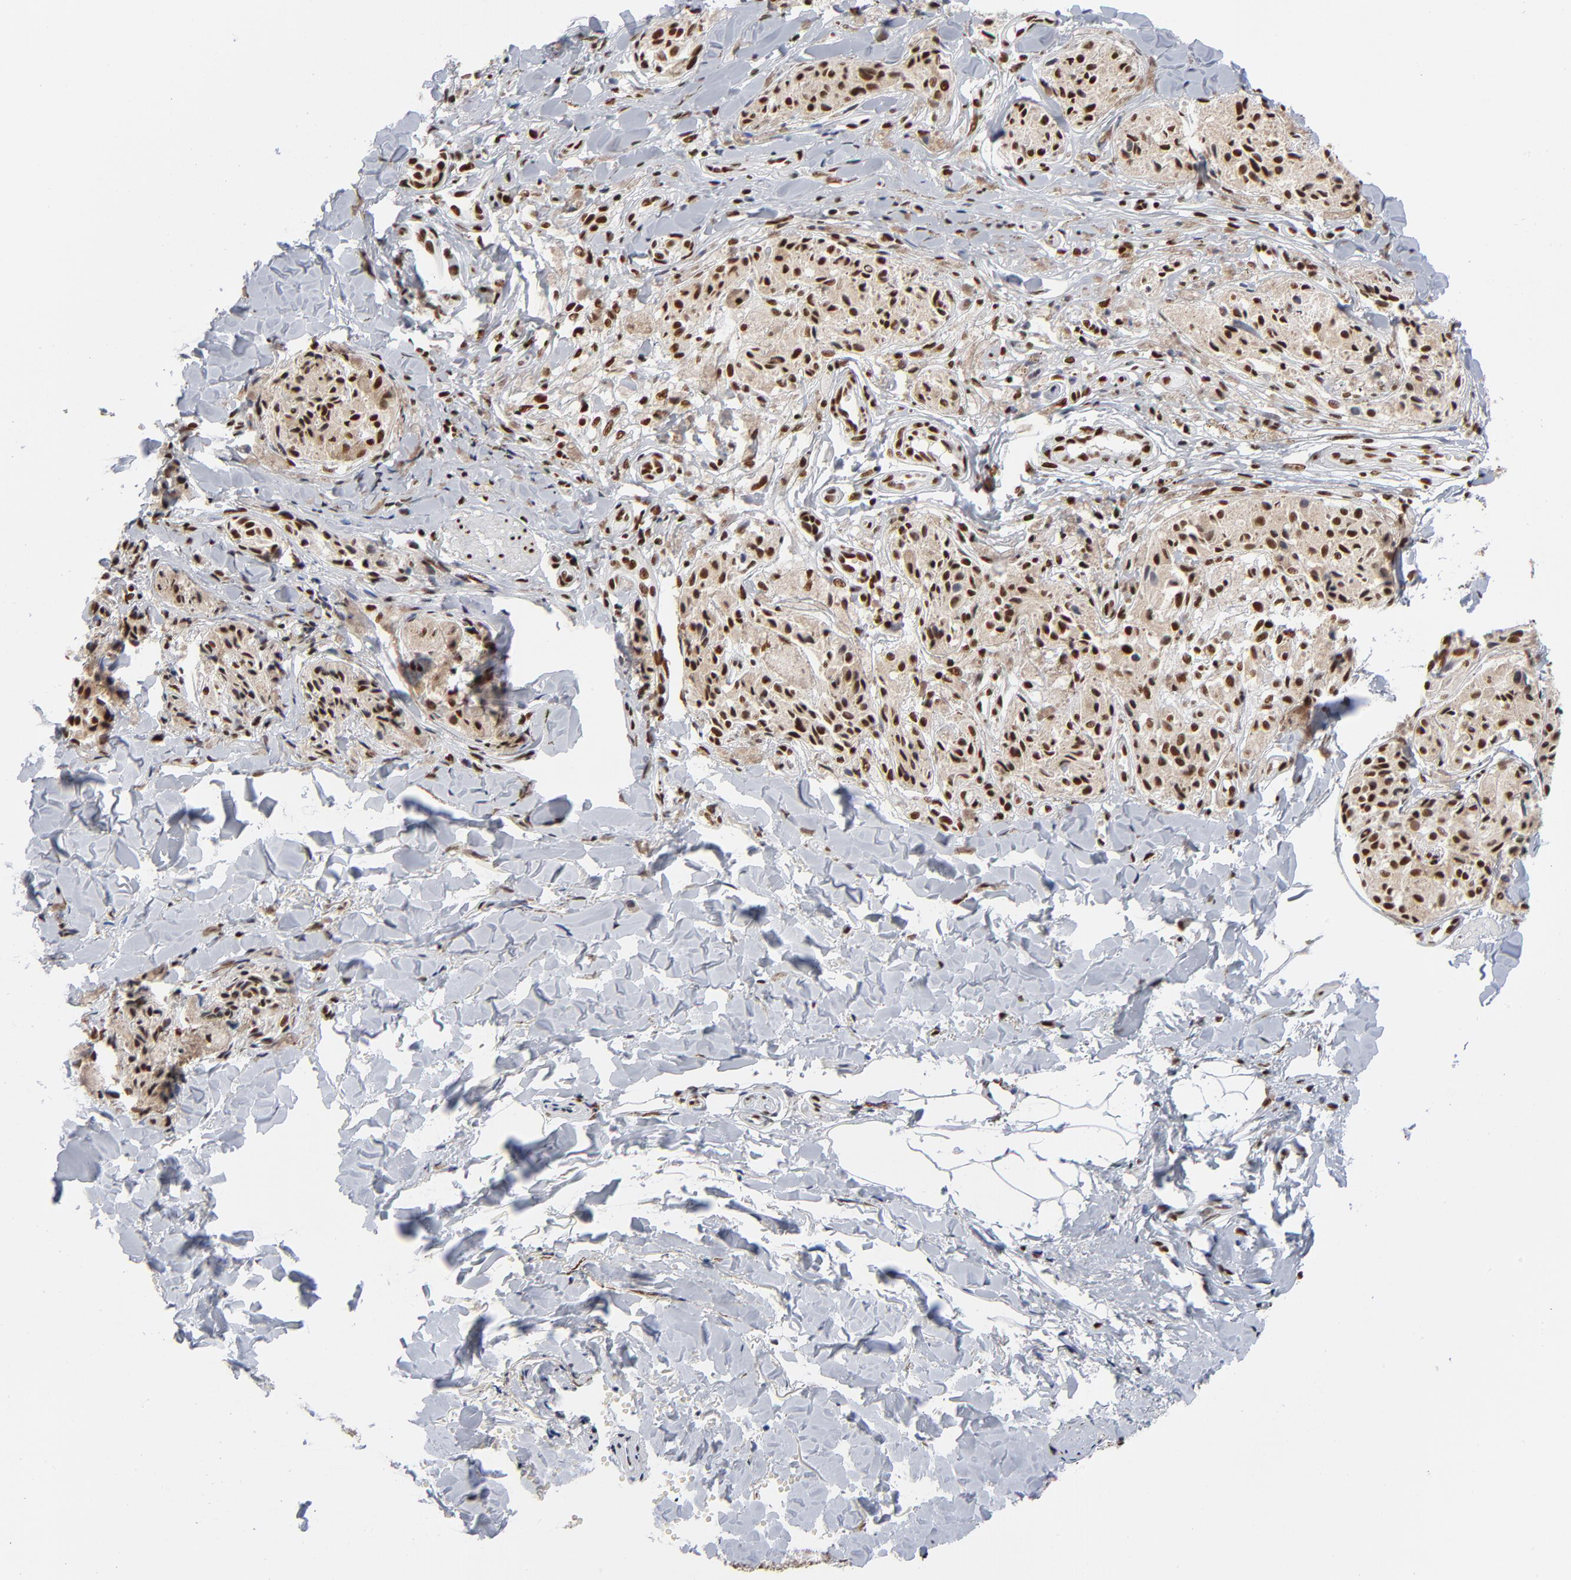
{"staining": {"intensity": "strong", "quantity": ">75%", "location": "cytoplasmic/membranous,nuclear"}, "tissue": "melanoma", "cell_type": "Tumor cells", "image_type": "cancer", "snomed": [{"axis": "morphology", "description": "Malignant melanoma, Metastatic site"}, {"axis": "topography", "description": "Skin"}], "caption": "IHC histopathology image of neoplastic tissue: malignant melanoma (metastatic site) stained using IHC exhibits high levels of strong protein expression localized specifically in the cytoplasmic/membranous and nuclear of tumor cells, appearing as a cytoplasmic/membranous and nuclear brown color.", "gene": "CREB1", "patient": {"sex": "female", "age": 66}}